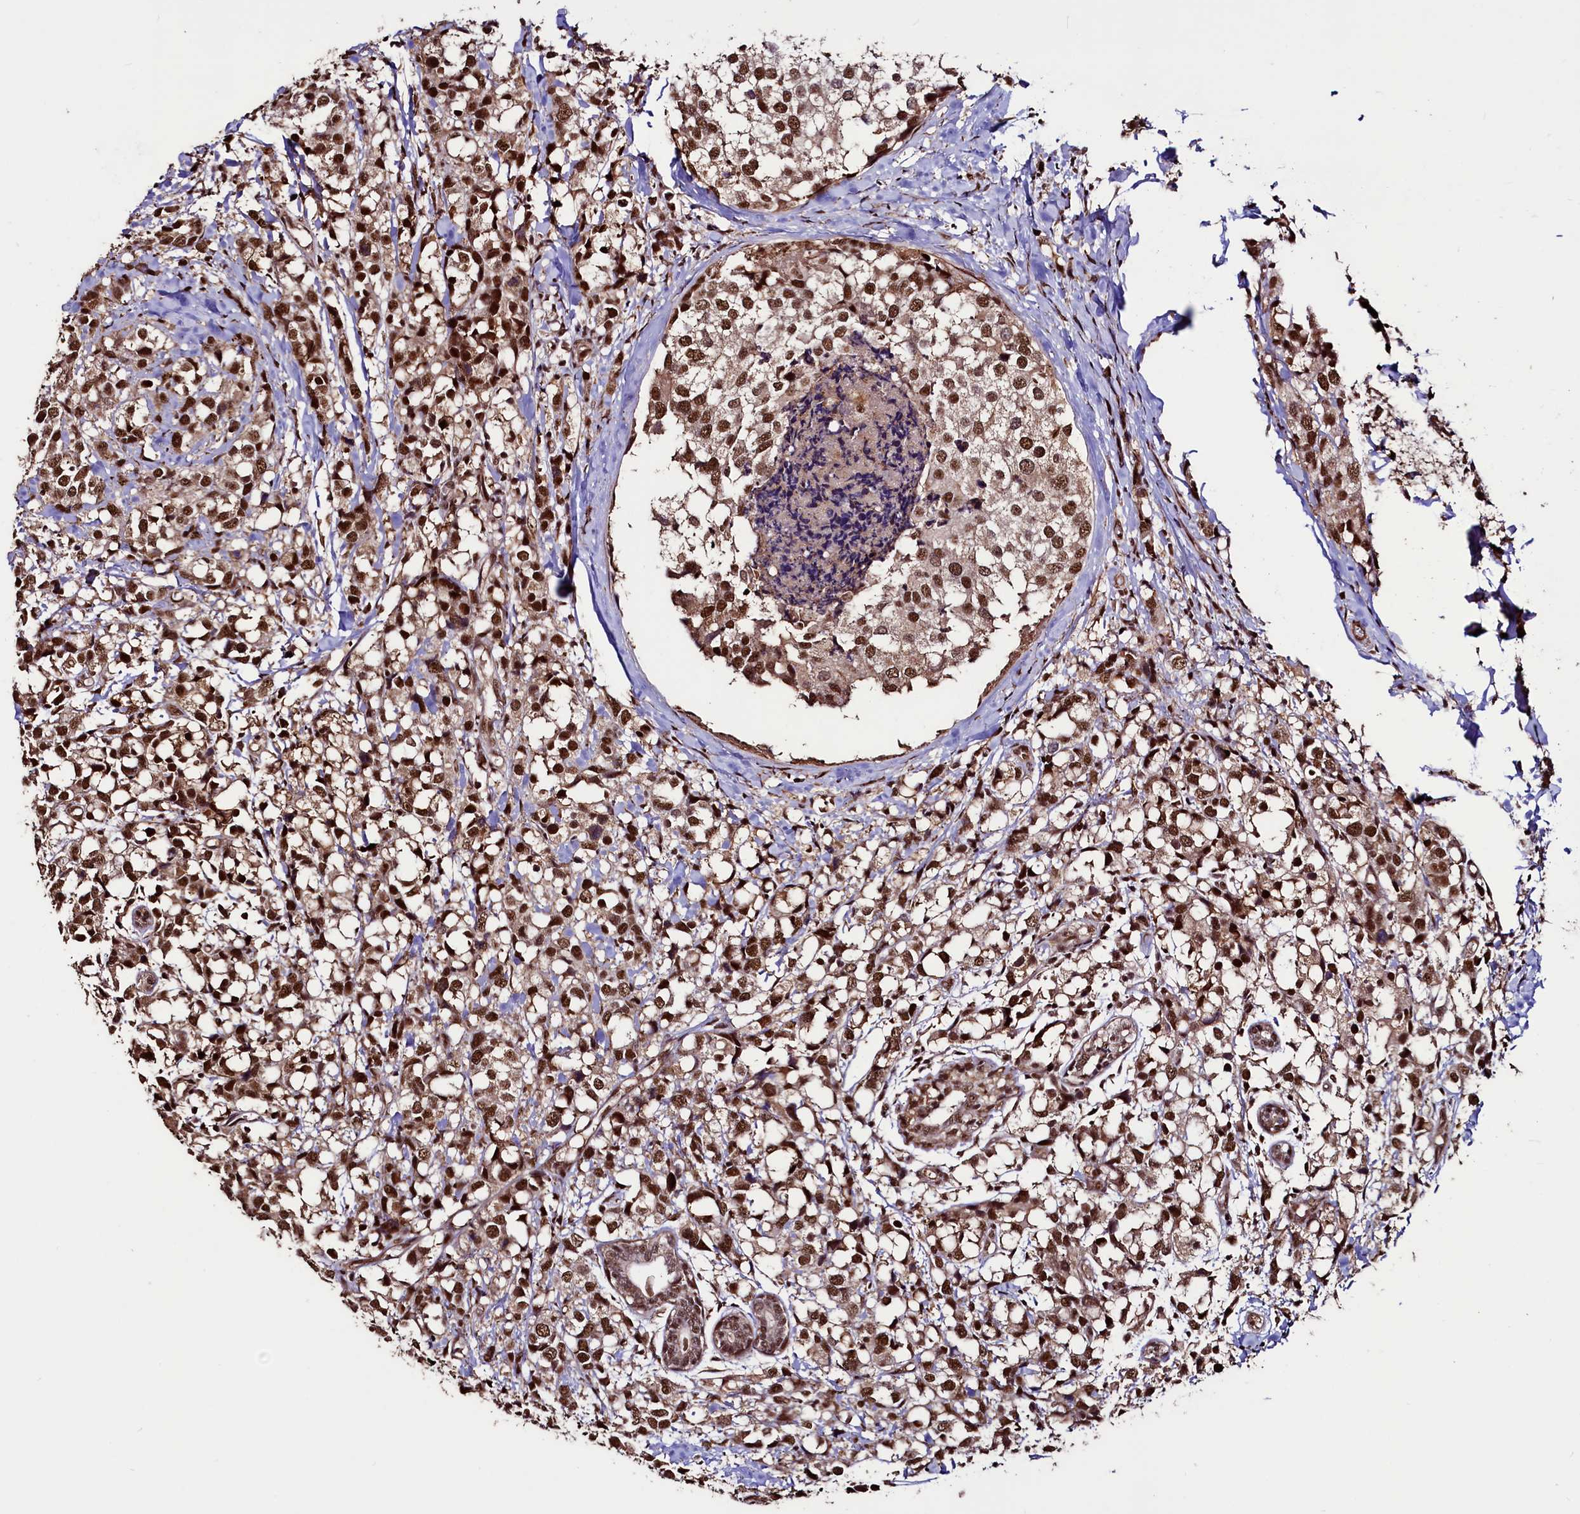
{"staining": {"intensity": "strong", "quantity": ">75%", "location": "nuclear"}, "tissue": "breast cancer", "cell_type": "Tumor cells", "image_type": "cancer", "snomed": [{"axis": "morphology", "description": "Lobular carcinoma"}, {"axis": "topography", "description": "Breast"}], "caption": "Immunohistochemistry (IHC) of lobular carcinoma (breast) demonstrates high levels of strong nuclear staining in about >75% of tumor cells.", "gene": "SFSWAP", "patient": {"sex": "female", "age": 59}}